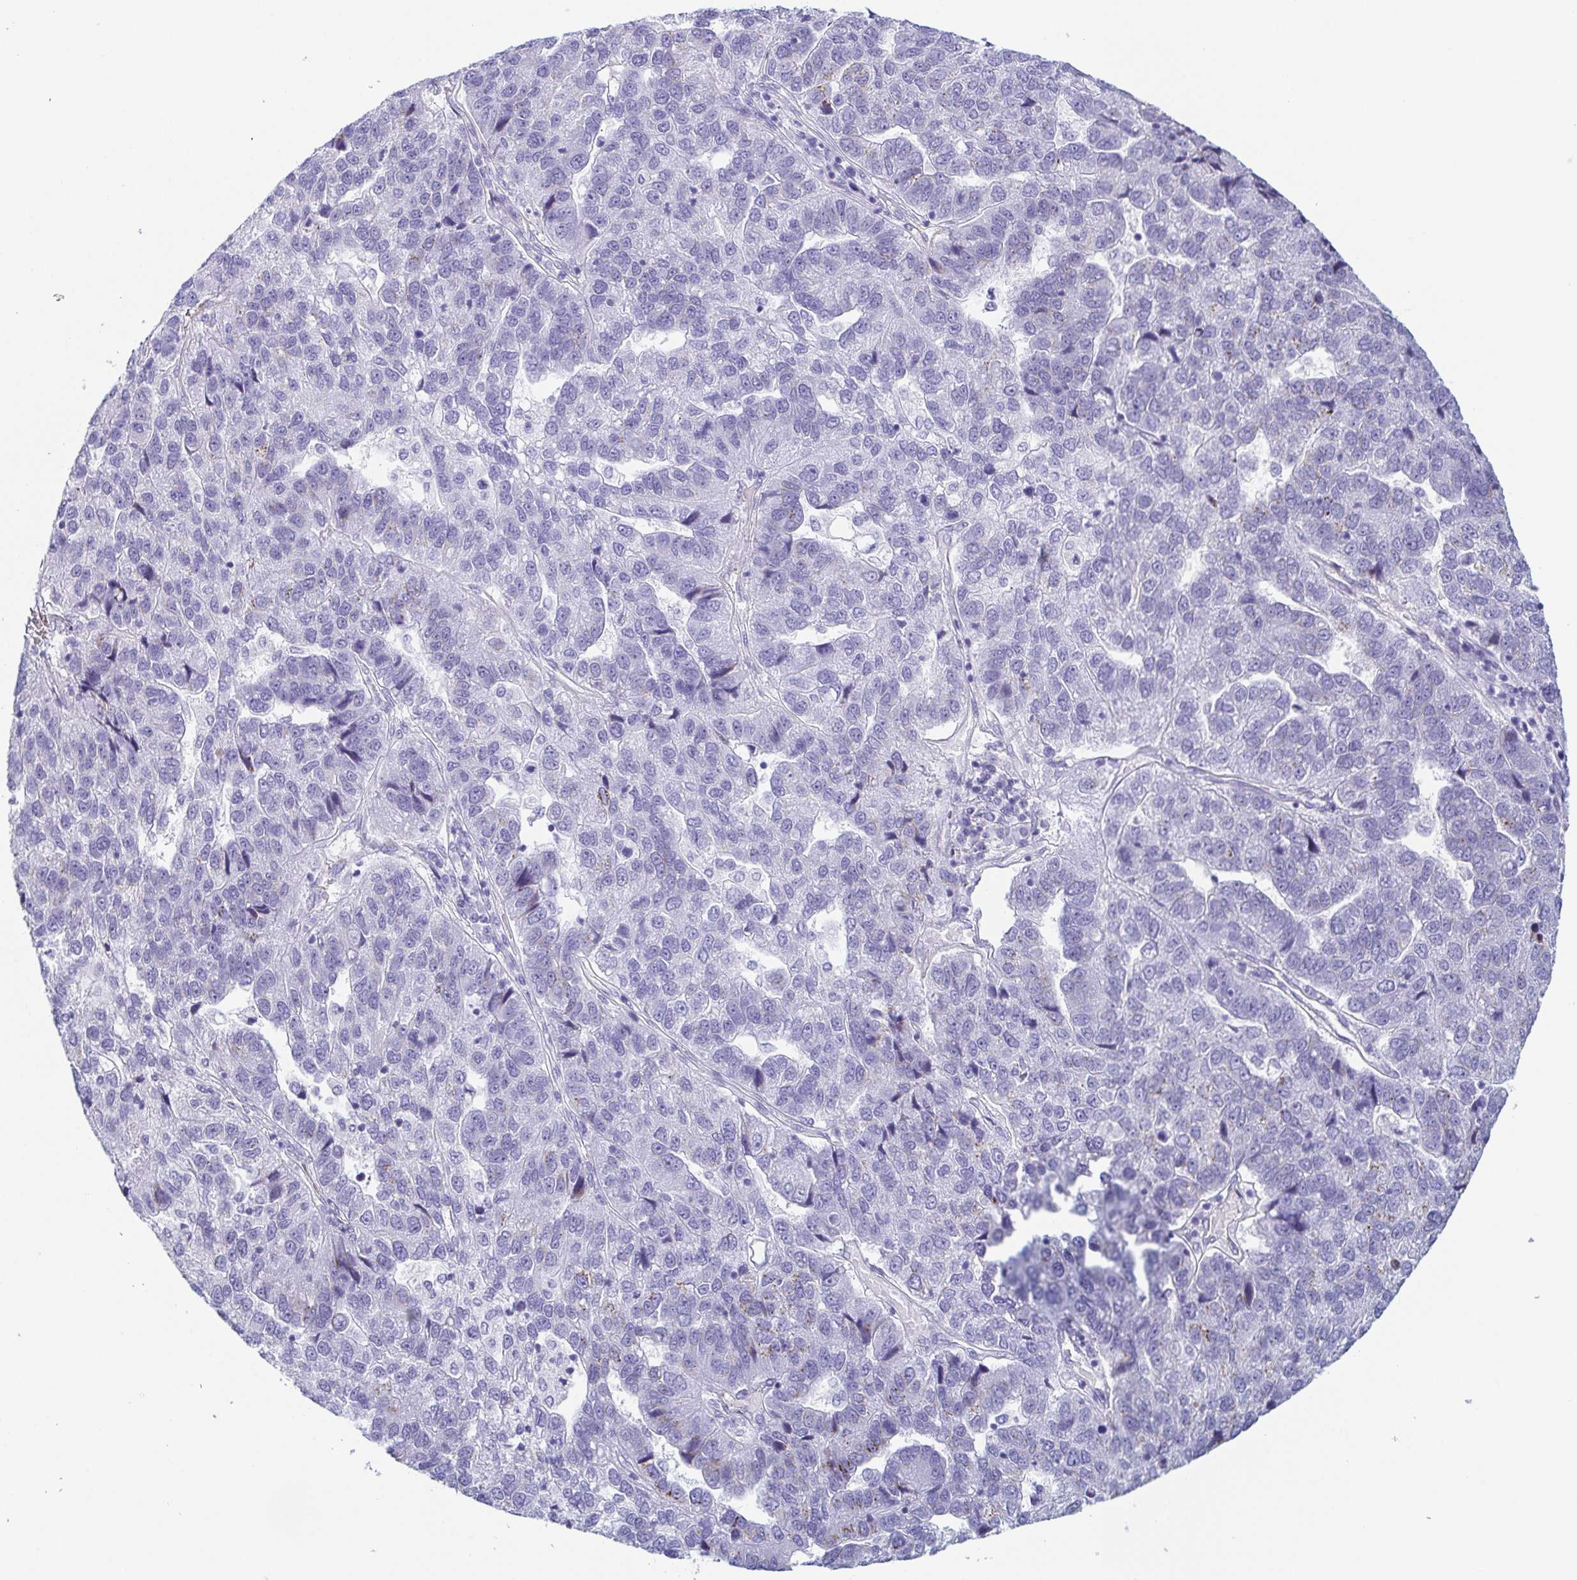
{"staining": {"intensity": "moderate", "quantity": "<25%", "location": "cytoplasmic/membranous"}, "tissue": "pancreatic cancer", "cell_type": "Tumor cells", "image_type": "cancer", "snomed": [{"axis": "morphology", "description": "Adenocarcinoma, NOS"}, {"axis": "topography", "description": "Pancreas"}], "caption": "Pancreatic adenocarcinoma tissue displays moderate cytoplasmic/membranous staining in about <25% of tumor cells Using DAB (brown) and hematoxylin (blue) stains, captured at high magnification using brightfield microscopy.", "gene": "LDLRAD1", "patient": {"sex": "female", "age": 61}}